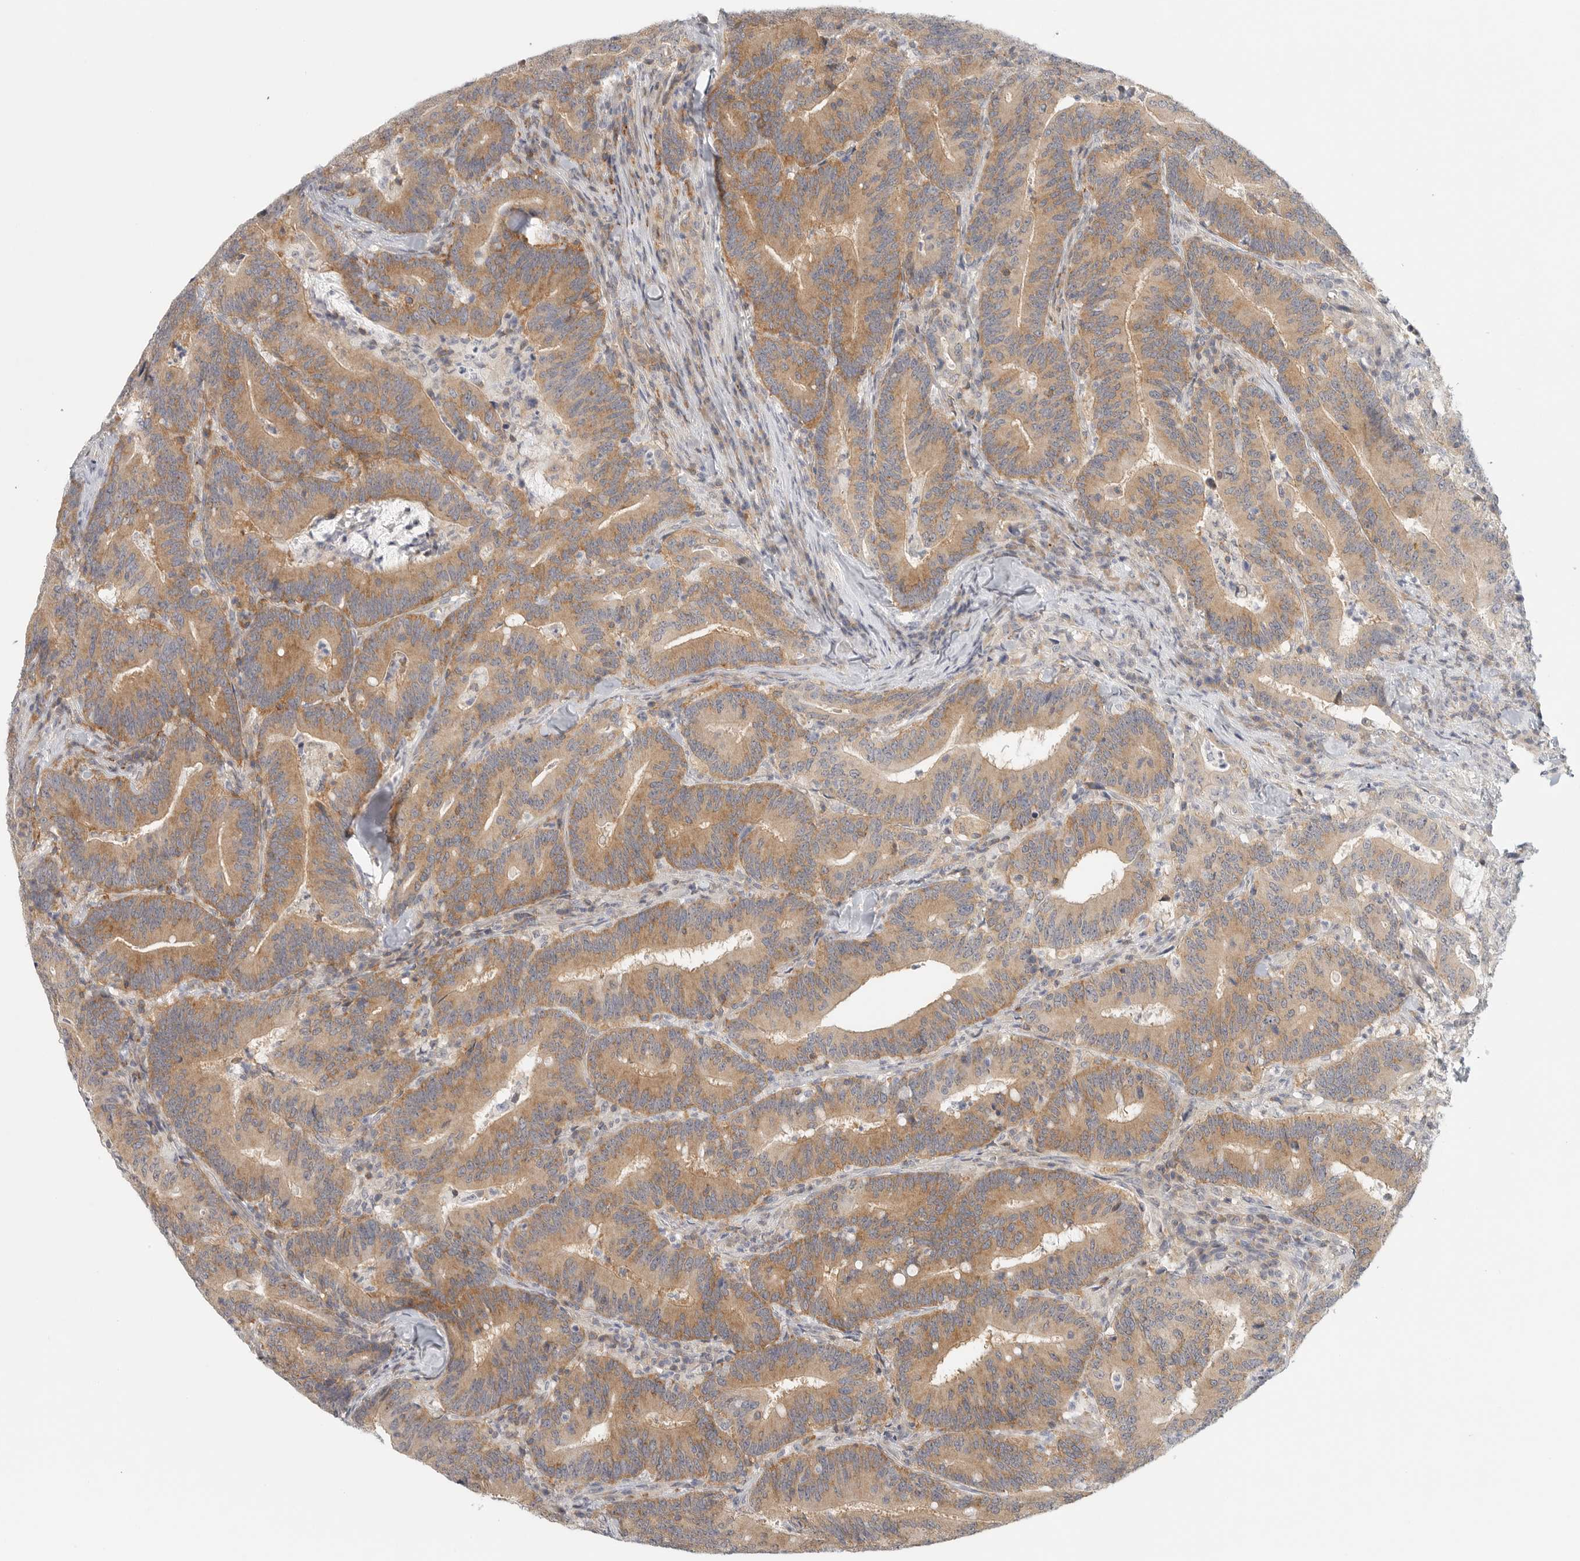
{"staining": {"intensity": "moderate", "quantity": ">75%", "location": "cytoplasmic/membranous"}, "tissue": "colorectal cancer", "cell_type": "Tumor cells", "image_type": "cancer", "snomed": [{"axis": "morphology", "description": "Adenocarcinoma, NOS"}, {"axis": "topography", "description": "Colon"}], "caption": "The histopathology image reveals a brown stain indicating the presence of a protein in the cytoplasmic/membranous of tumor cells in colorectal cancer. Ihc stains the protein of interest in brown and the nuclei are stained blue.", "gene": "HDAC6", "patient": {"sex": "female", "age": 66}}